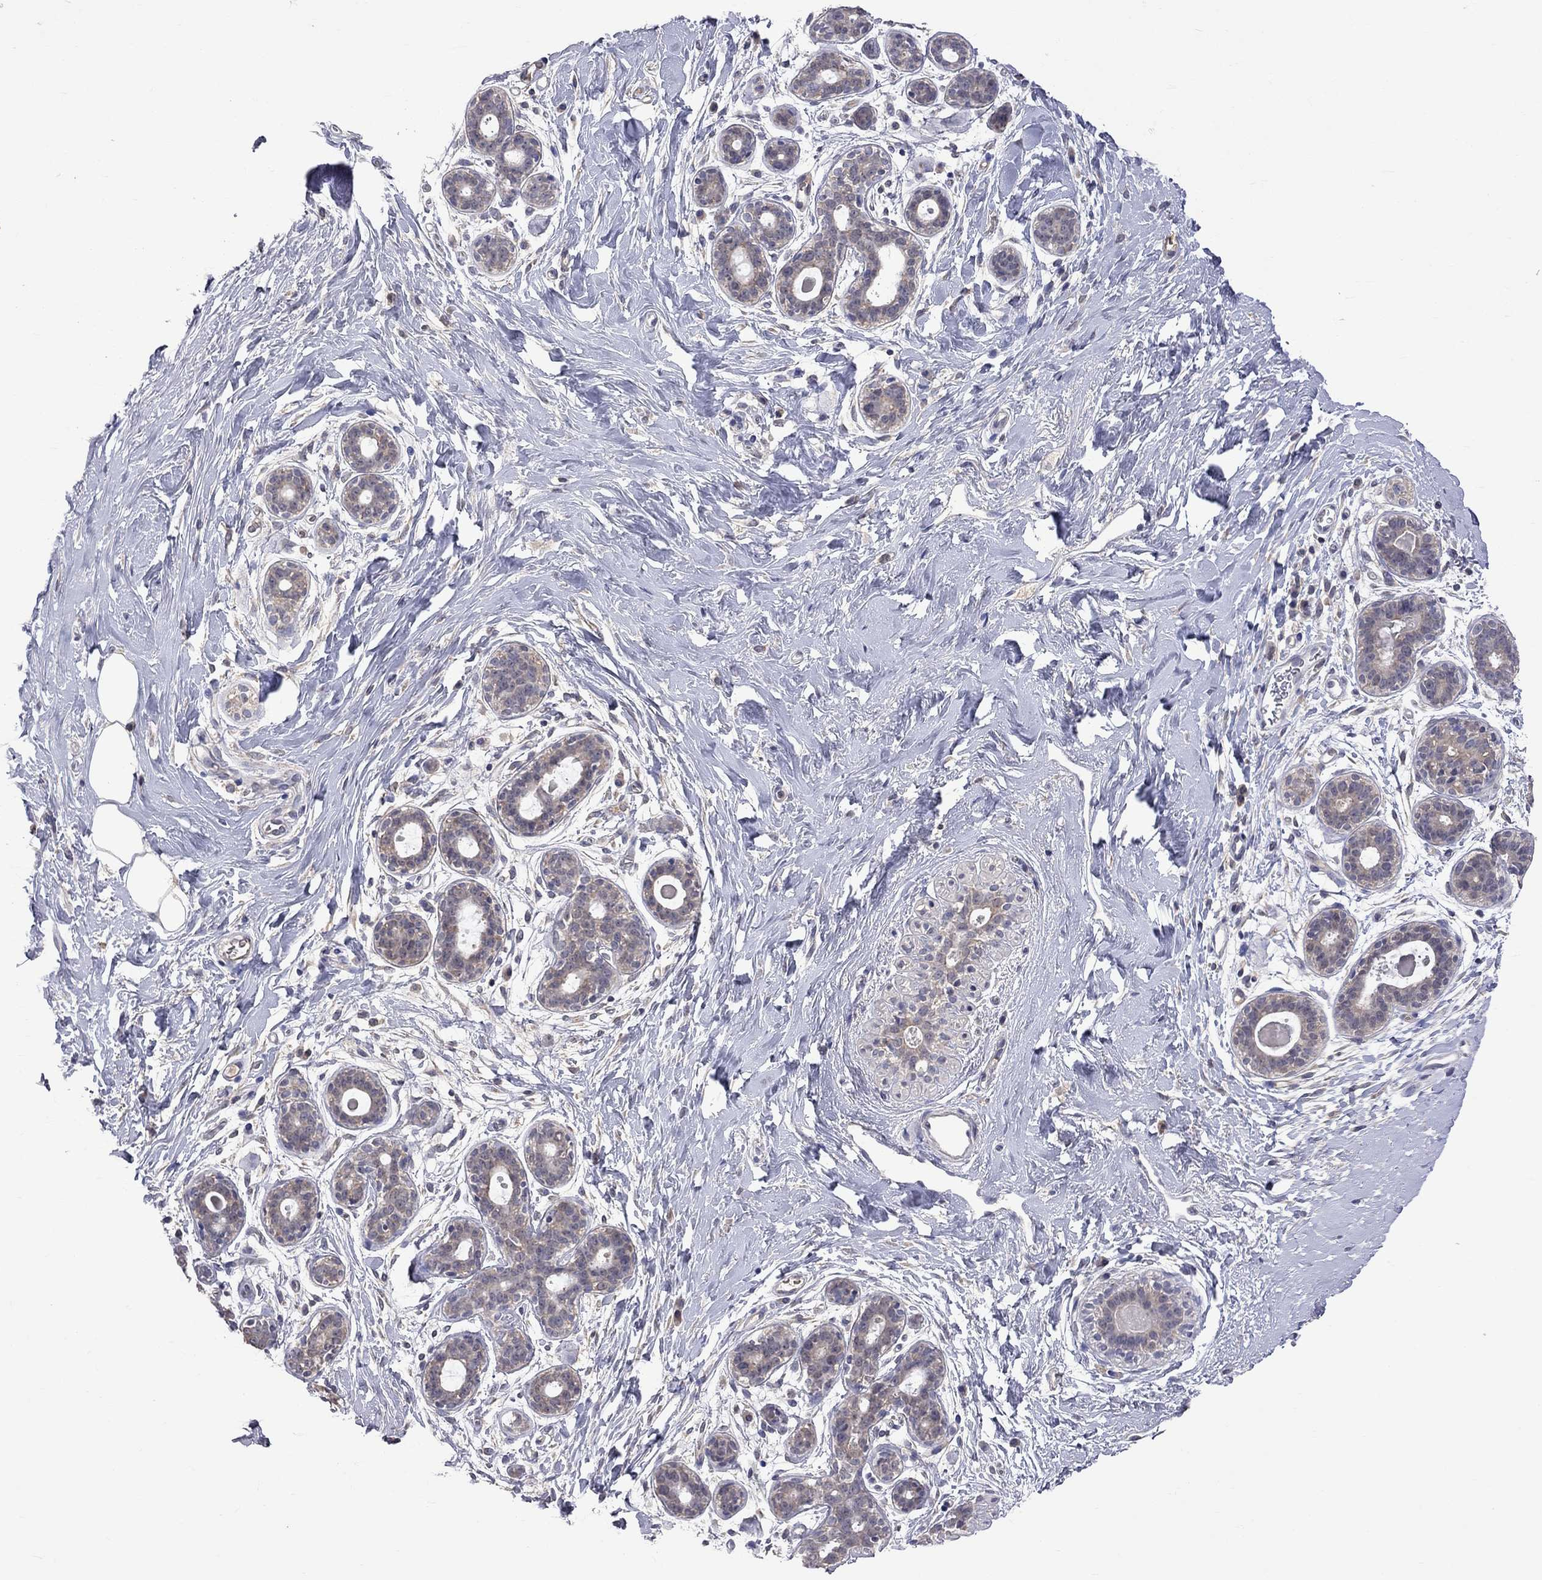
{"staining": {"intensity": "negative", "quantity": "none", "location": "none"}, "tissue": "breast", "cell_type": "Adipocytes", "image_type": "normal", "snomed": [{"axis": "morphology", "description": "Normal tissue, NOS"}, {"axis": "topography", "description": "Breast"}], "caption": "IHC of normal breast shows no staining in adipocytes.", "gene": "HTR6", "patient": {"sex": "female", "age": 43}}